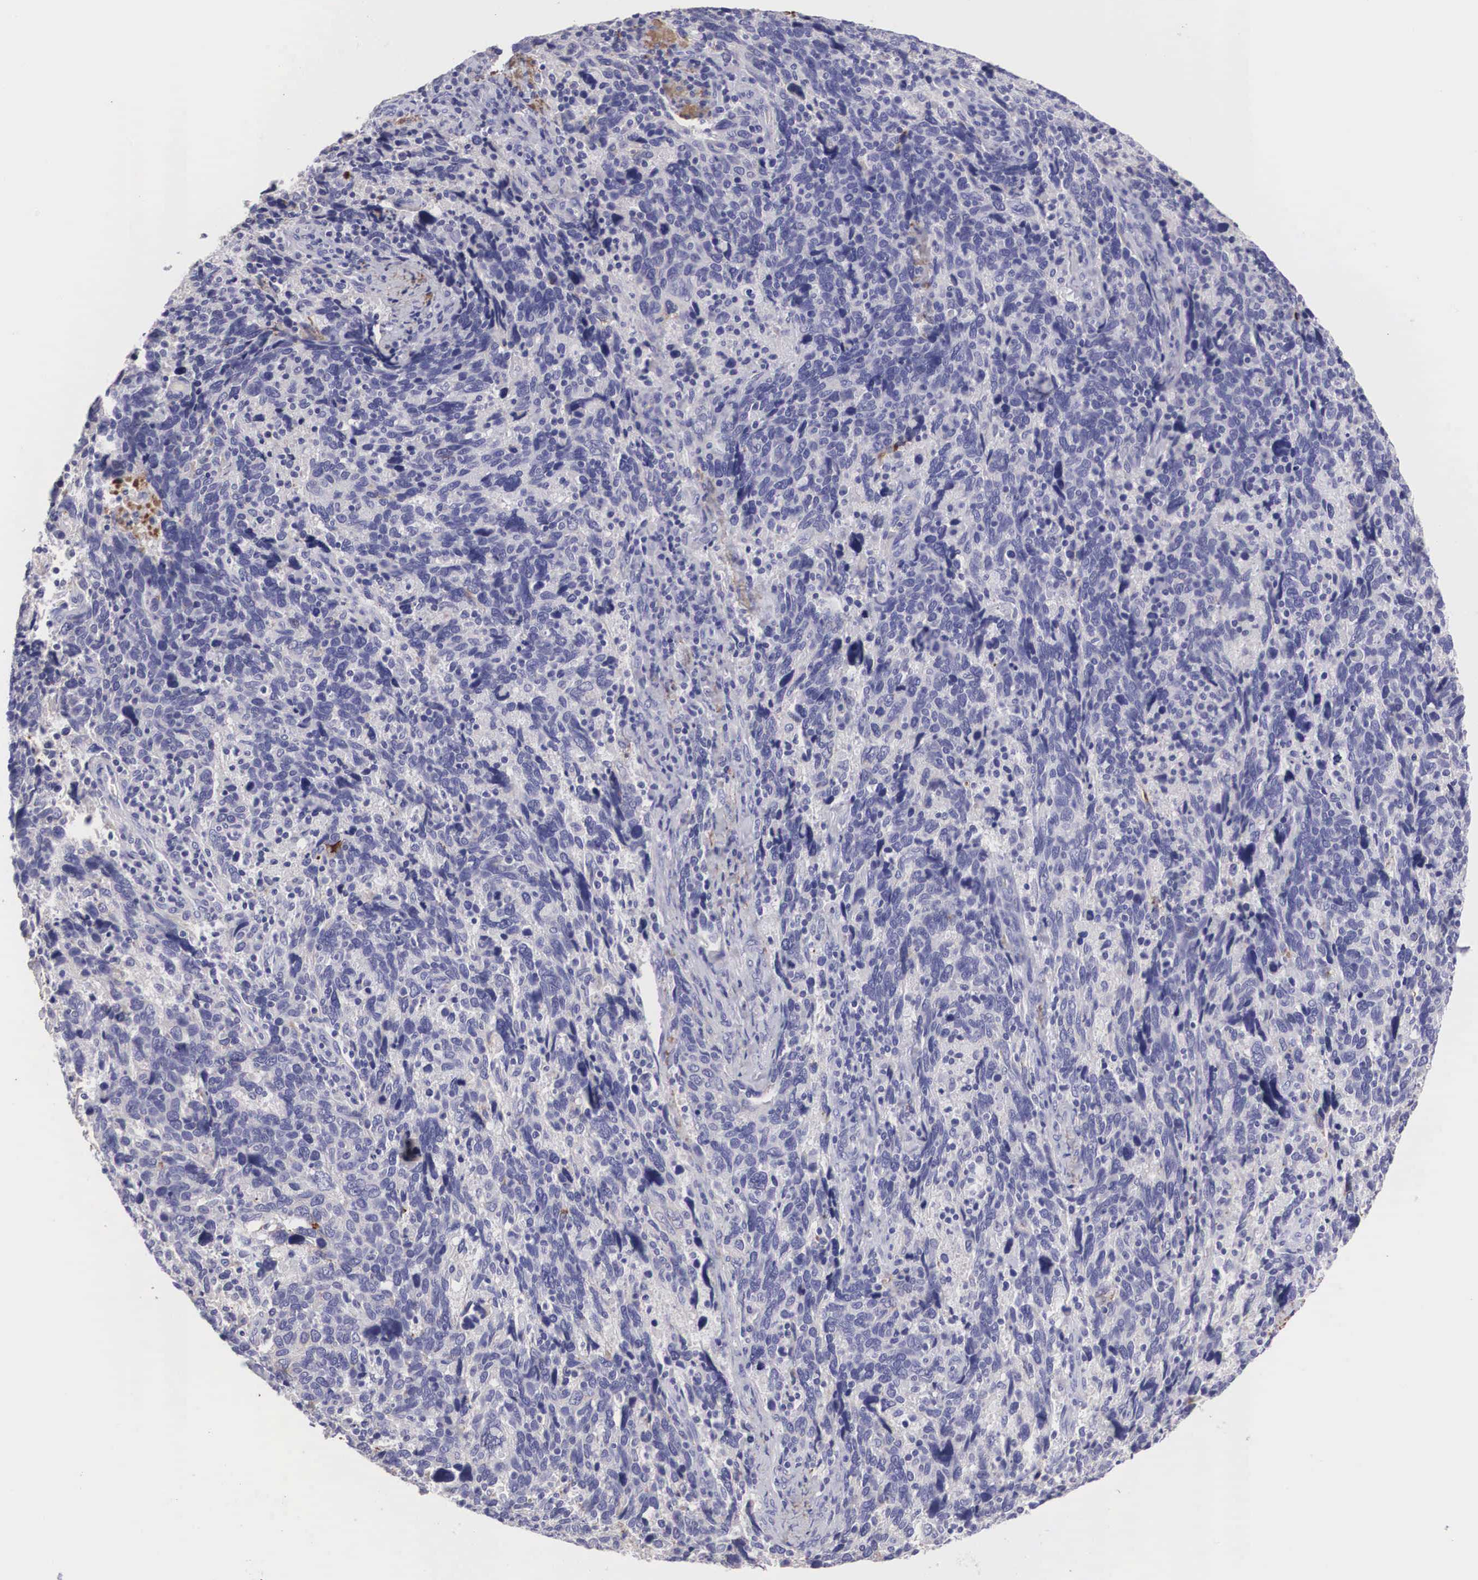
{"staining": {"intensity": "negative", "quantity": "none", "location": "none"}, "tissue": "cervical cancer", "cell_type": "Tumor cells", "image_type": "cancer", "snomed": [{"axis": "morphology", "description": "Squamous cell carcinoma, NOS"}, {"axis": "topography", "description": "Cervix"}], "caption": "This is an IHC micrograph of human cervical cancer (squamous cell carcinoma). There is no positivity in tumor cells.", "gene": "CLU", "patient": {"sex": "female", "age": 41}}